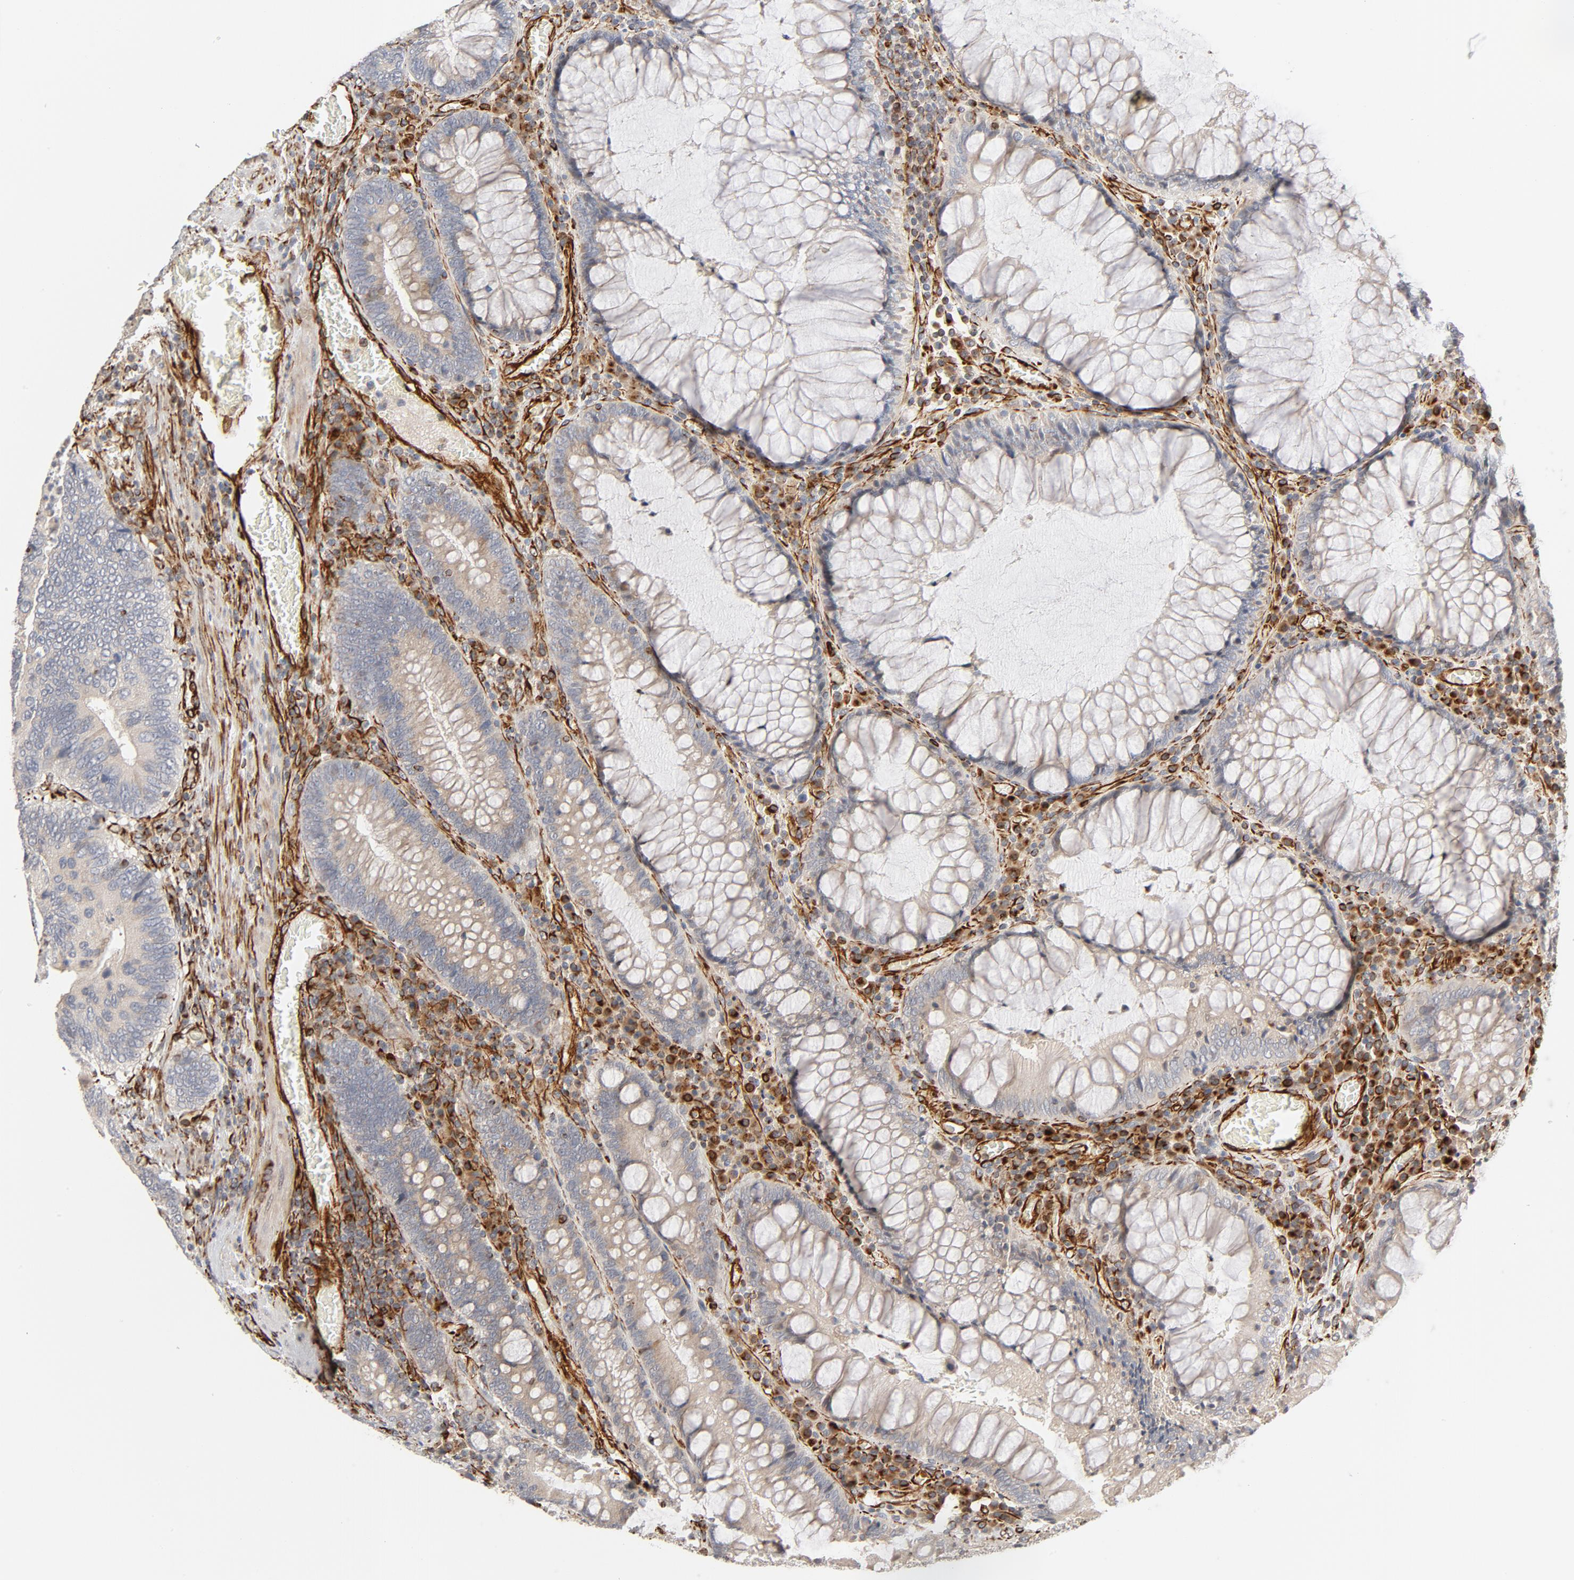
{"staining": {"intensity": "moderate", "quantity": ">75%", "location": "cytoplasmic/membranous"}, "tissue": "colorectal cancer", "cell_type": "Tumor cells", "image_type": "cancer", "snomed": [{"axis": "morphology", "description": "Adenocarcinoma, NOS"}, {"axis": "topography", "description": "Colon"}], "caption": "DAB (3,3'-diaminobenzidine) immunohistochemical staining of colorectal cancer displays moderate cytoplasmic/membranous protein staining in about >75% of tumor cells.", "gene": "FAM118A", "patient": {"sex": "male", "age": 72}}